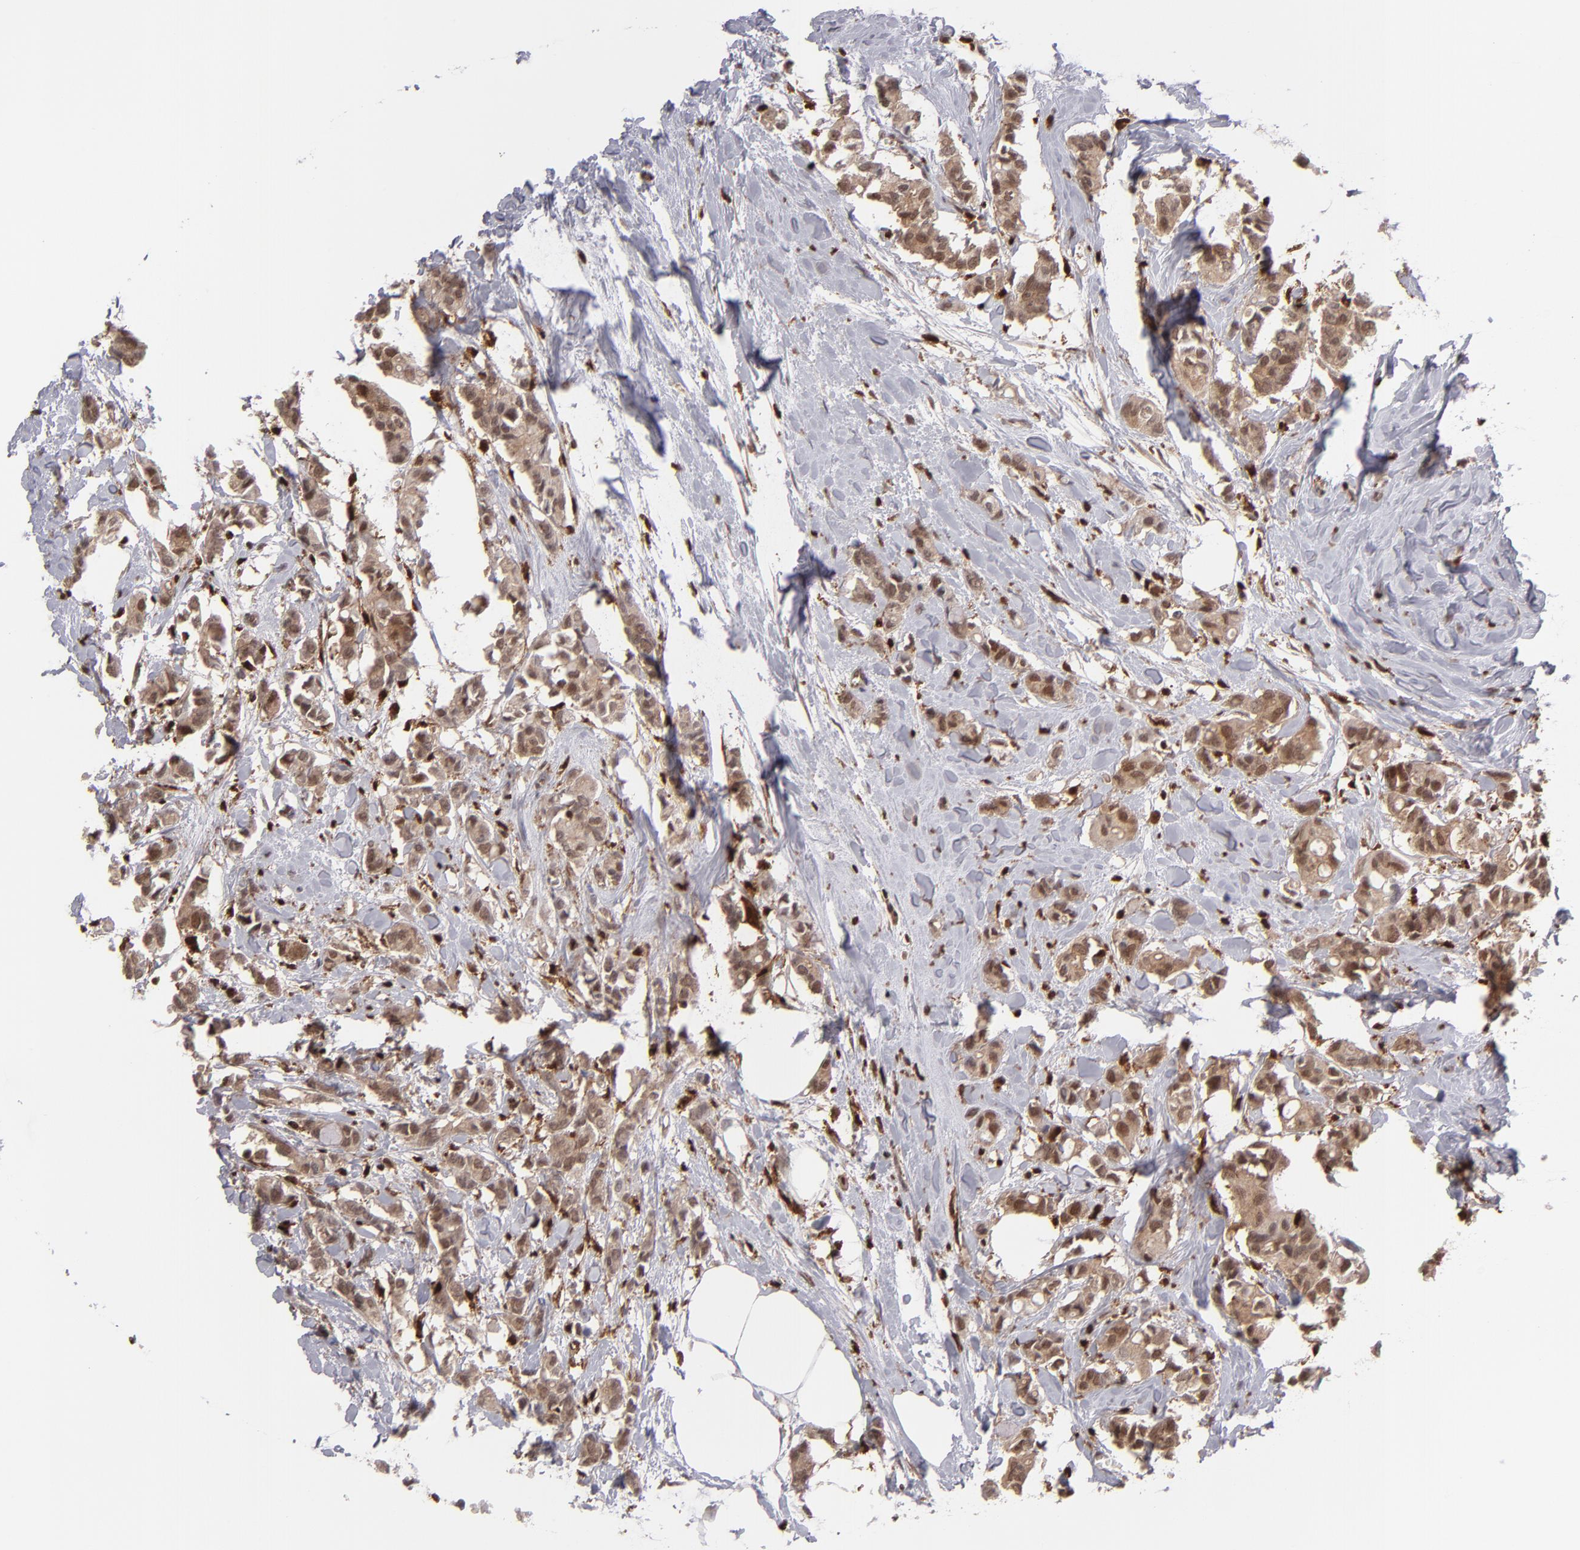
{"staining": {"intensity": "moderate", "quantity": ">75%", "location": "cytoplasmic/membranous,nuclear"}, "tissue": "breast cancer", "cell_type": "Tumor cells", "image_type": "cancer", "snomed": [{"axis": "morphology", "description": "Duct carcinoma"}, {"axis": "topography", "description": "Breast"}], "caption": "Immunohistochemical staining of infiltrating ductal carcinoma (breast) shows medium levels of moderate cytoplasmic/membranous and nuclear protein staining in about >75% of tumor cells. The staining is performed using DAB (3,3'-diaminobenzidine) brown chromogen to label protein expression. The nuclei are counter-stained blue using hematoxylin.", "gene": "GRB2", "patient": {"sex": "female", "age": 84}}